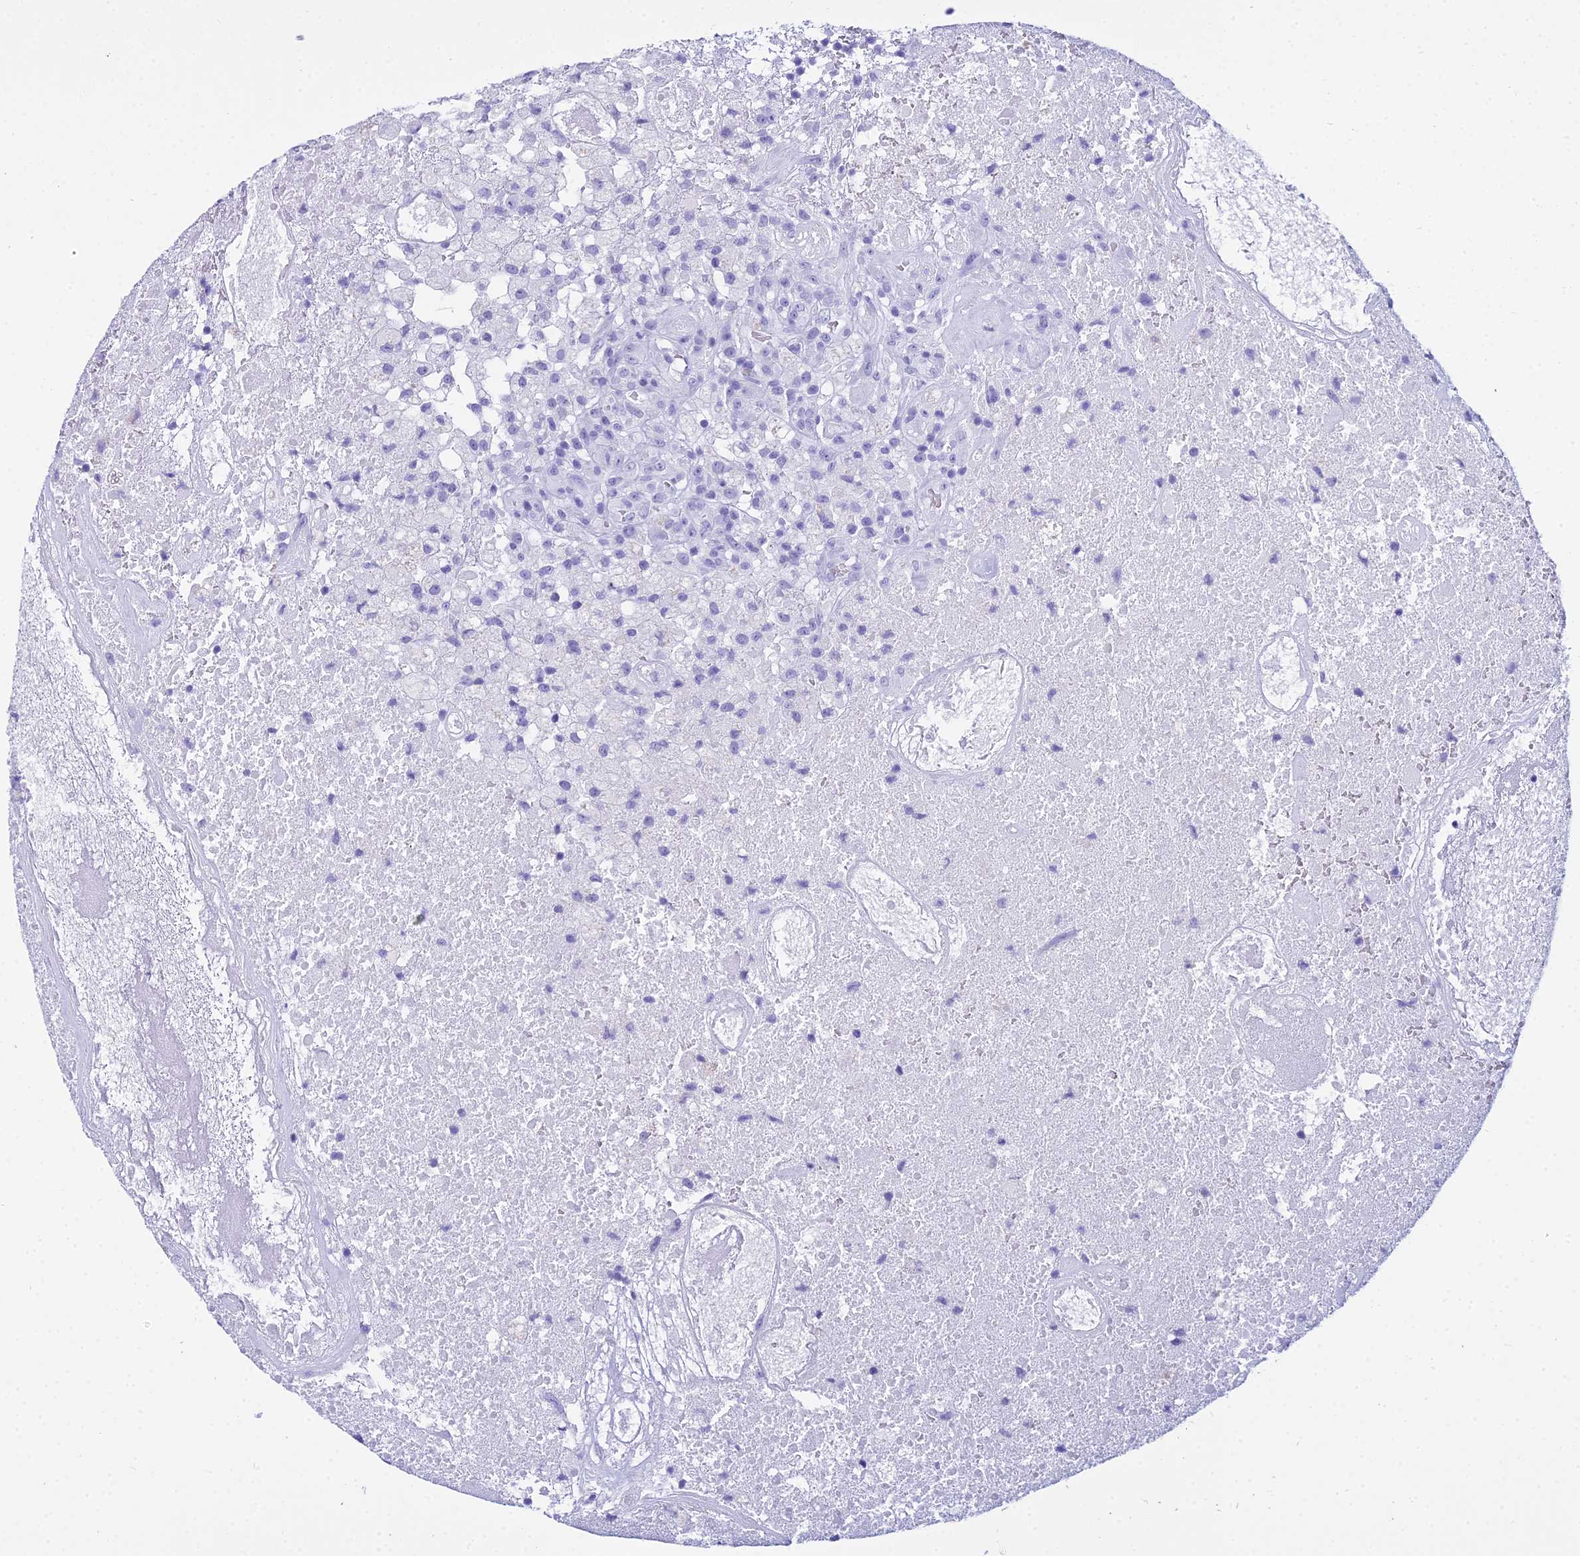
{"staining": {"intensity": "negative", "quantity": "none", "location": "none"}, "tissue": "glioma", "cell_type": "Tumor cells", "image_type": "cancer", "snomed": [{"axis": "morphology", "description": "Glioma, malignant, High grade"}, {"axis": "topography", "description": "Brain"}], "caption": "Immunohistochemistry micrograph of human glioma stained for a protein (brown), which demonstrates no staining in tumor cells.", "gene": "ZNF442", "patient": {"sex": "male", "age": 76}}